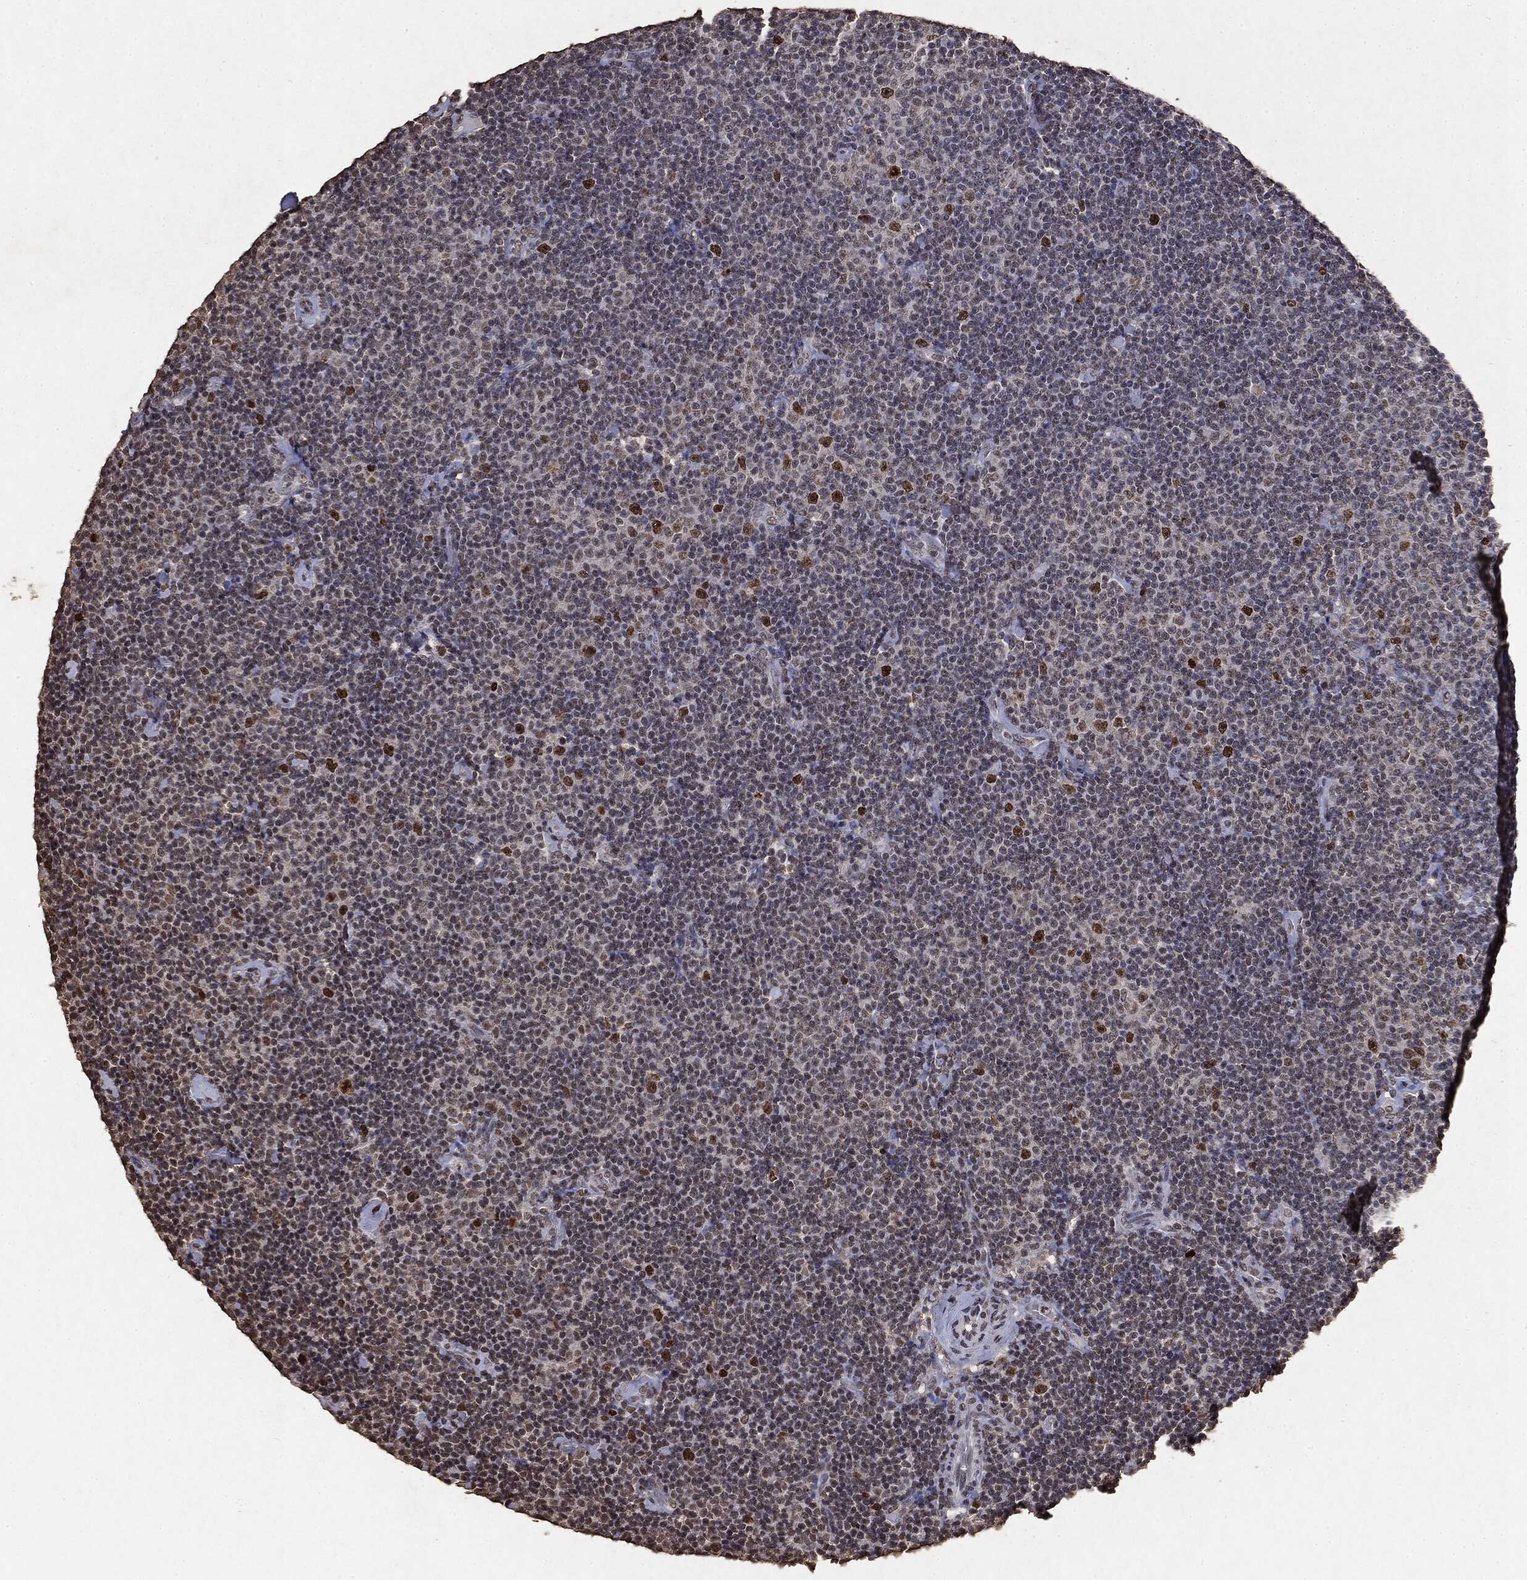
{"staining": {"intensity": "strong", "quantity": "<25%", "location": "nuclear"}, "tissue": "lymphoma", "cell_type": "Tumor cells", "image_type": "cancer", "snomed": [{"axis": "morphology", "description": "Malignant lymphoma, non-Hodgkin's type, Low grade"}, {"axis": "topography", "description": "Lymph node"}], "caption": "Malignant lymphoma, non-Hodgkin's type (low-grade) stained with IHC shows strong nuclear staining in about <25% of tumor cells.", "gene": "RAD18", "patient": {"sex": "male", "age": 81}}